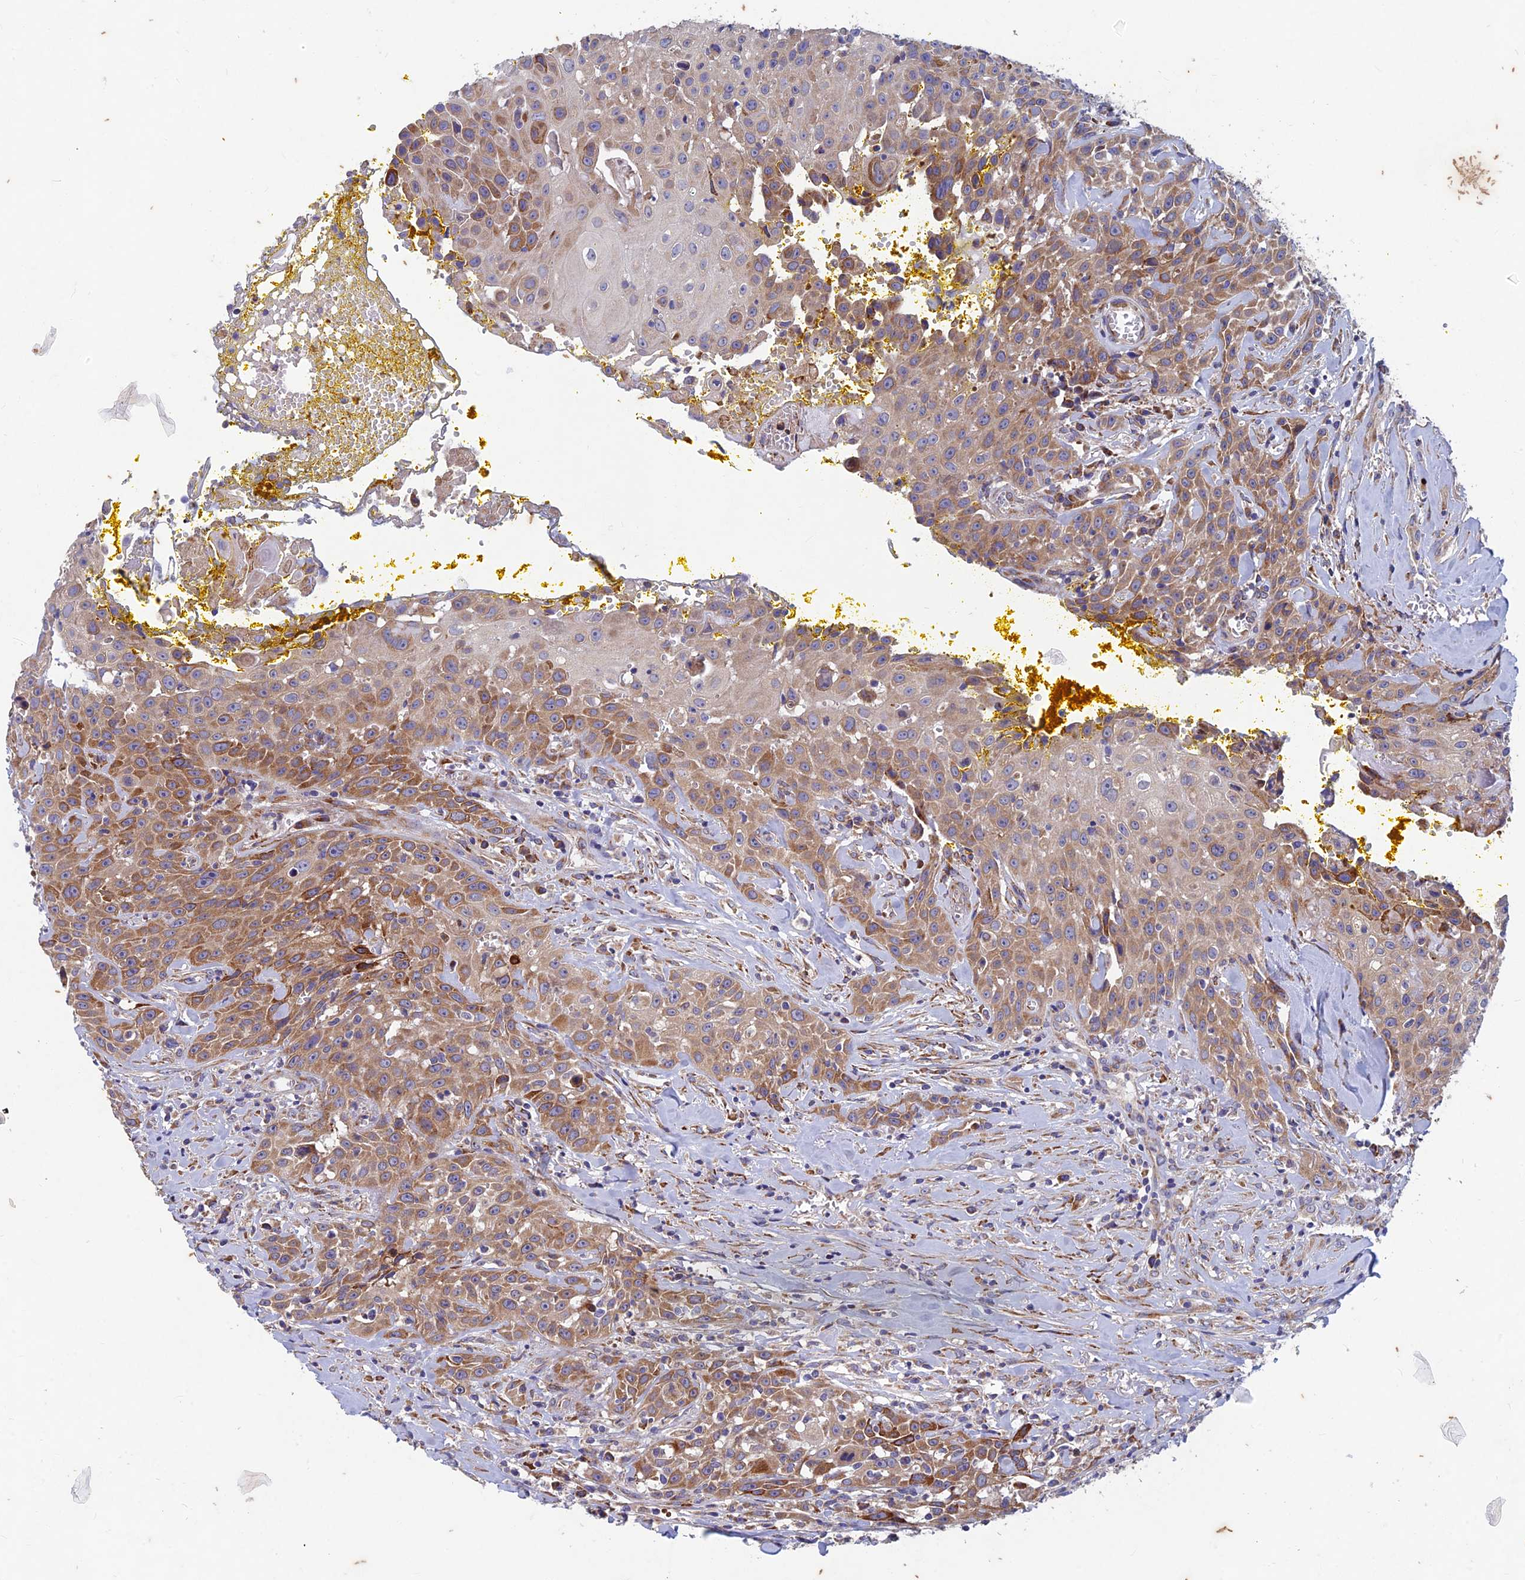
{"staining": {"intensity": "moderate", "quantity": "25%-75%", "location": "cytoplasmic/membranous"}, "tissue": "head and neck cancer", "cell_type": "Tumor cells", "image_type": "cancer", "snomed": [{"axis": "morphology", "description": "Squamous cell carcinoma, NOS"}, {"axis": "topography", "description": "Oral tissue"}, {"axis": "topography", "description": "Head-Neck"}], "caption": "IHC (DAB) staining of human squamous cell carcinoma (head and neck) demonstrates moderate cytoplasmic/membranous protein expression in approximately 25%-75% of tumor cells. (DAB = brown stain, brightfield microscopy at high magnification).", "gene": "AP4S1", "patient": {"sex": "female", "age": 82}}